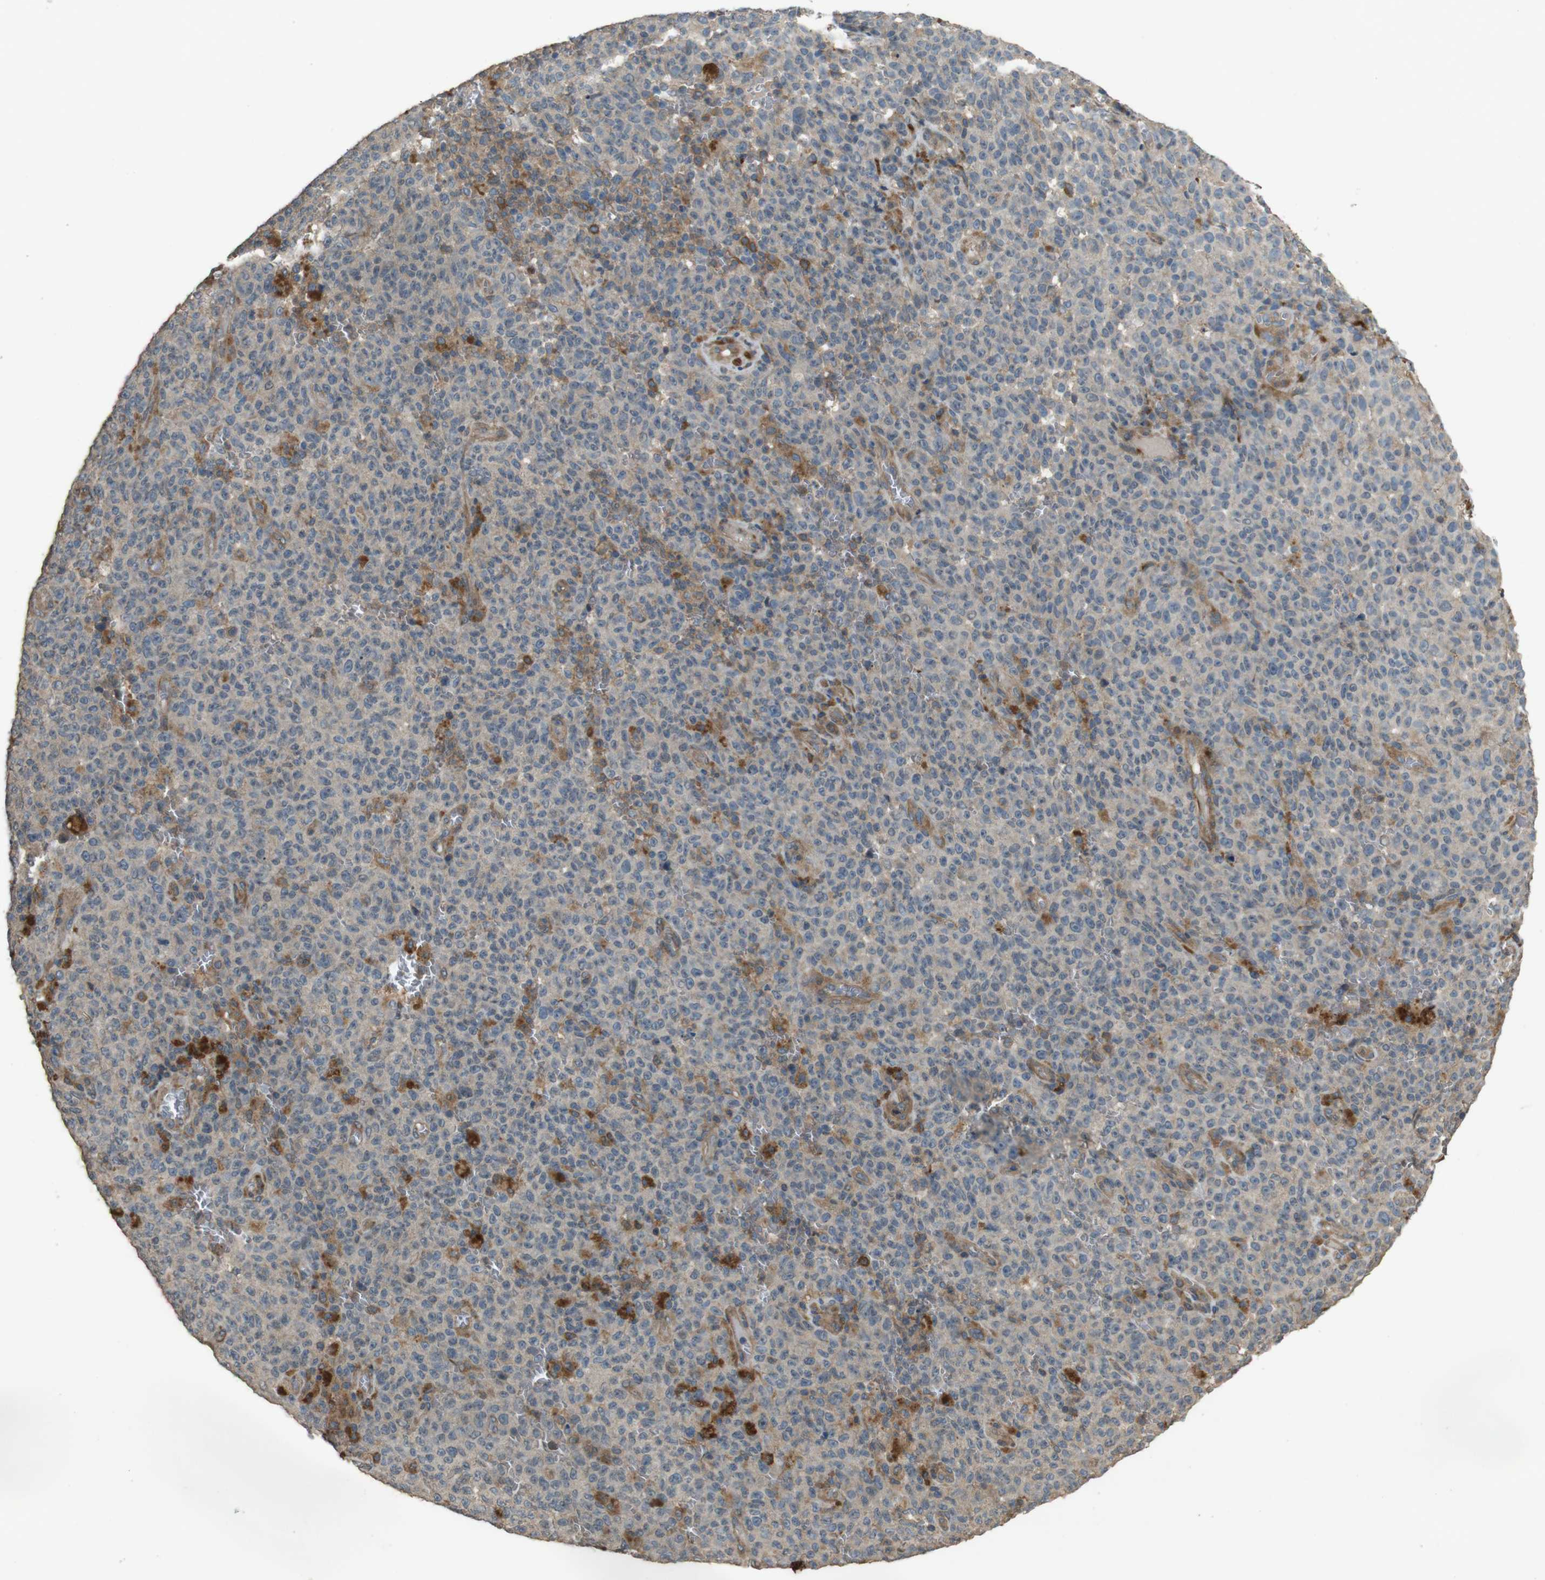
{"staining": {"intensity": "weak", "quantity": "<25%", "location": "cytoplasmic/membranous"}, "tissue": "melanoma", "cell_type": "Tumor cells", "image_type": "cancer", "snomed": [{"axis": "morphology", "description": "Malignant melanoma, NOS"}, {"axis": "topography", "description": "Skin"}], "caption": "An immunohistochemistry (IHC) histopathology image of malignant melanoma is shown. There is no staining in tumor cells of malignant melanoma.", "gene": "ARHGAP24", "patient": {"sex": "female", "age": 82}}